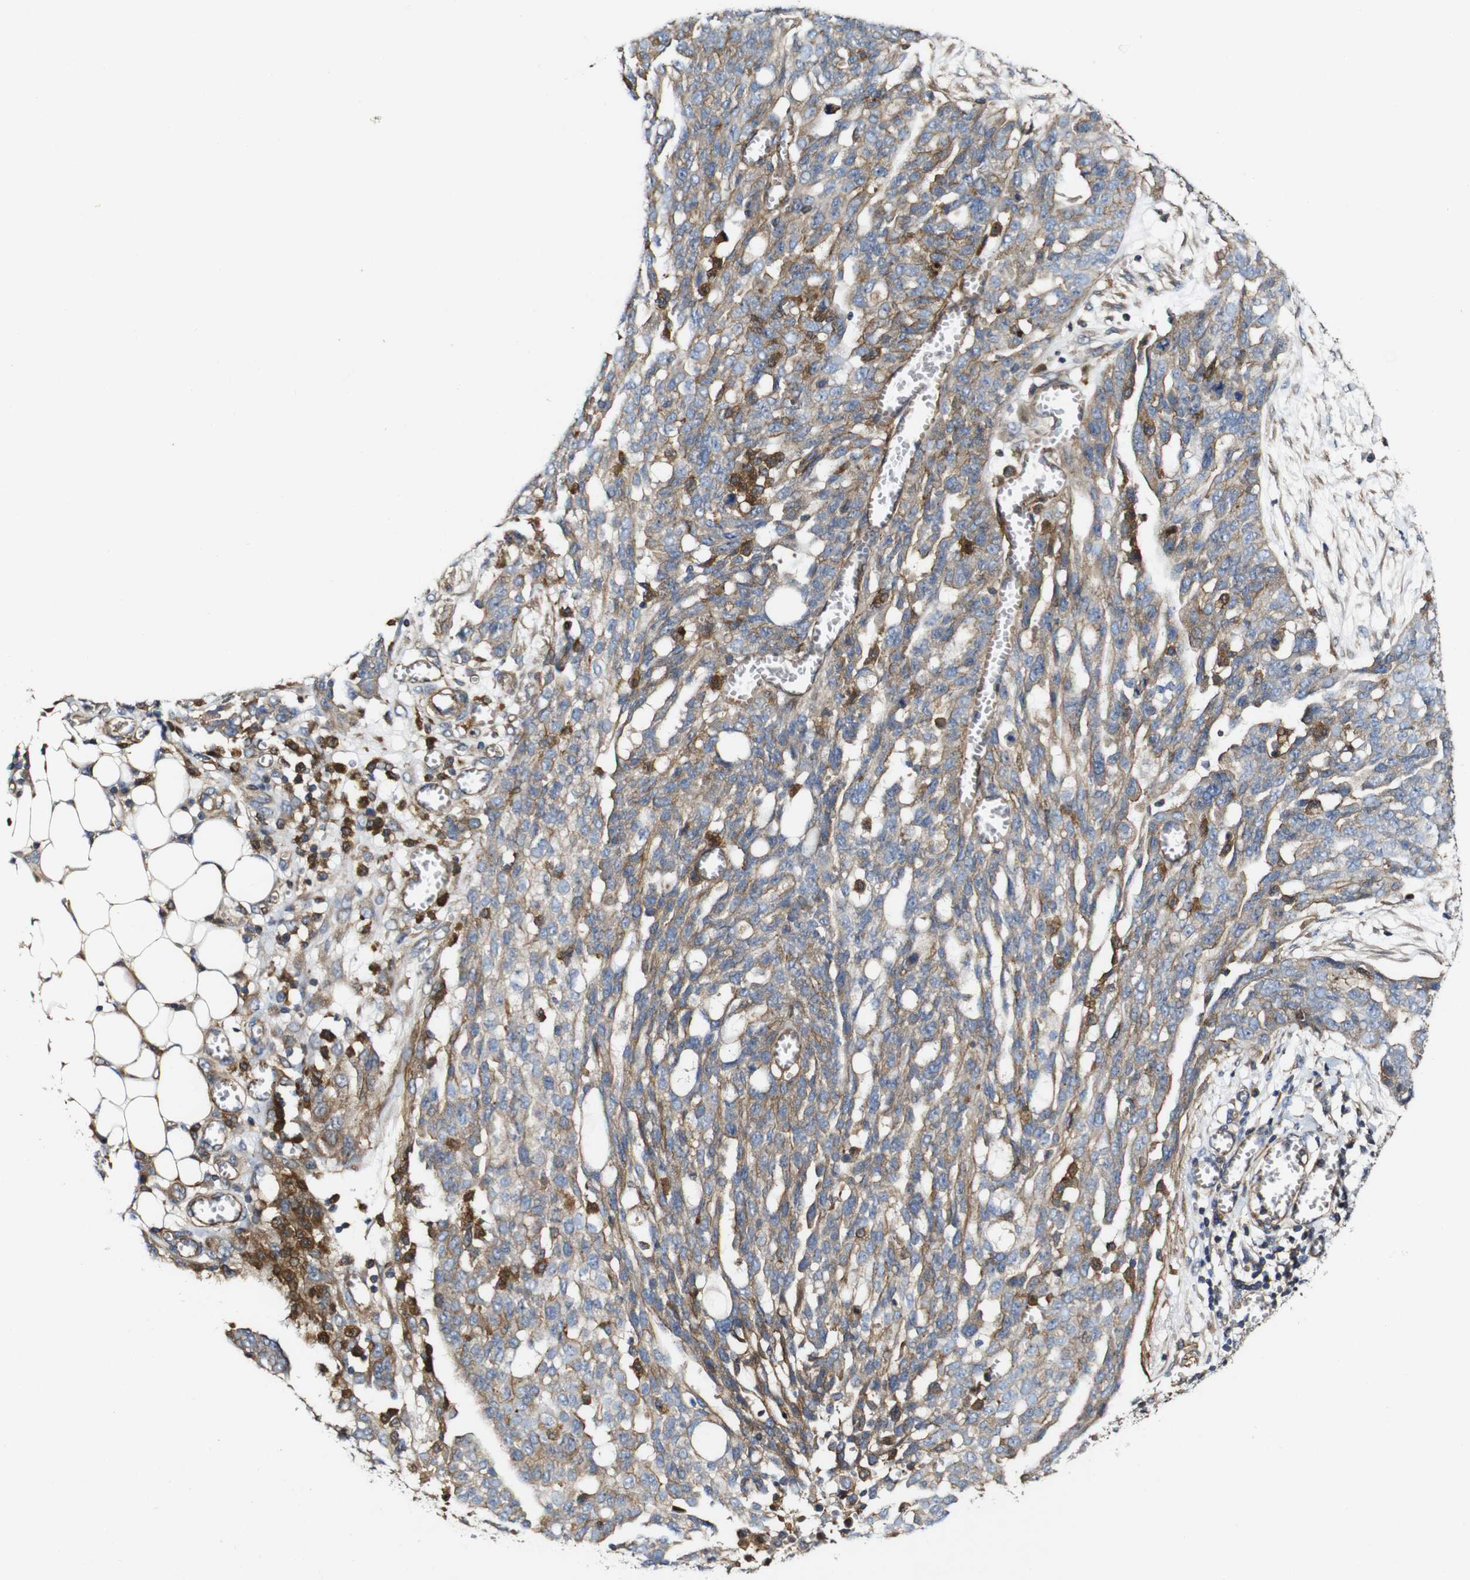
{"staining": {"intensity": "weak", "quantity": "25%-75%", "location": "cytoplasmic/membranous"}, "tissue": "ovarian cancer", "cell_type": "Tumor cells", "image_type": "cancer", "snomed": [{"axis": "morphology", "description": "Cystadenocarcinoma, serous, NOS"}, {"axis": "topography", "description": "Soft tissue"}, {"axis": "topography", "description": "Ovary"}], "caption": "Immunohistochemistry (IHC) of ovarian cancer demonstrates low levels of weak cytoplasmic/membranous staining in about 25%-75% of tumor cells.", "gene": "GSDME", "patient": {"sex": "female", "age": 57}}